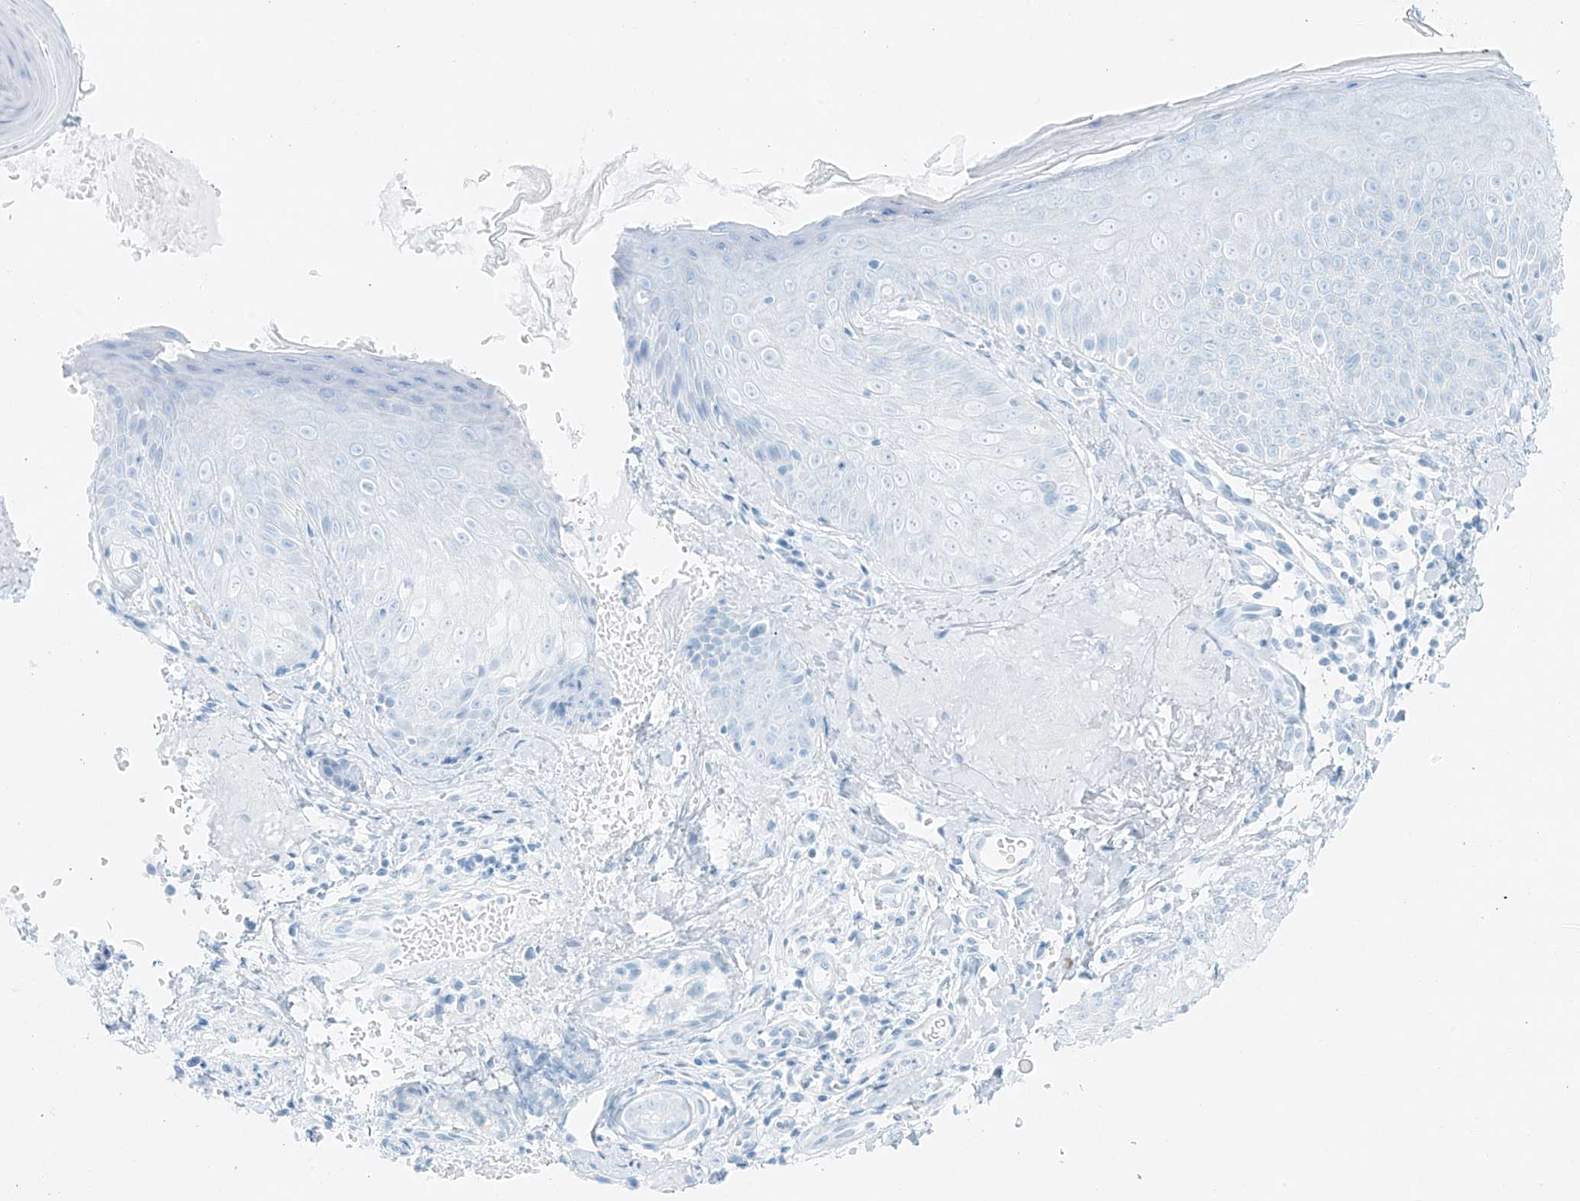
{"staining": {"intensity": "negative", "quantity": "none", "location": "none"}, "tissue": "skin", "cell_type": "Fibroblasts", "image_type": "normal", "snomed": [{"axis": "morphology", "description": "Normal tissue, NOS"}, {"axis": "topography", "description": "Skin"}], "caption": "Image shows no significant protein positivity in fibroblasts of benign skin. Brightfield microscopy of immunohistochemistry (IHC) stained with DAB (brown) and hematoxylin (blue), captured at high magnification.", "gene": "SMCP", "patient": {"sex": "male", "age": 57}}